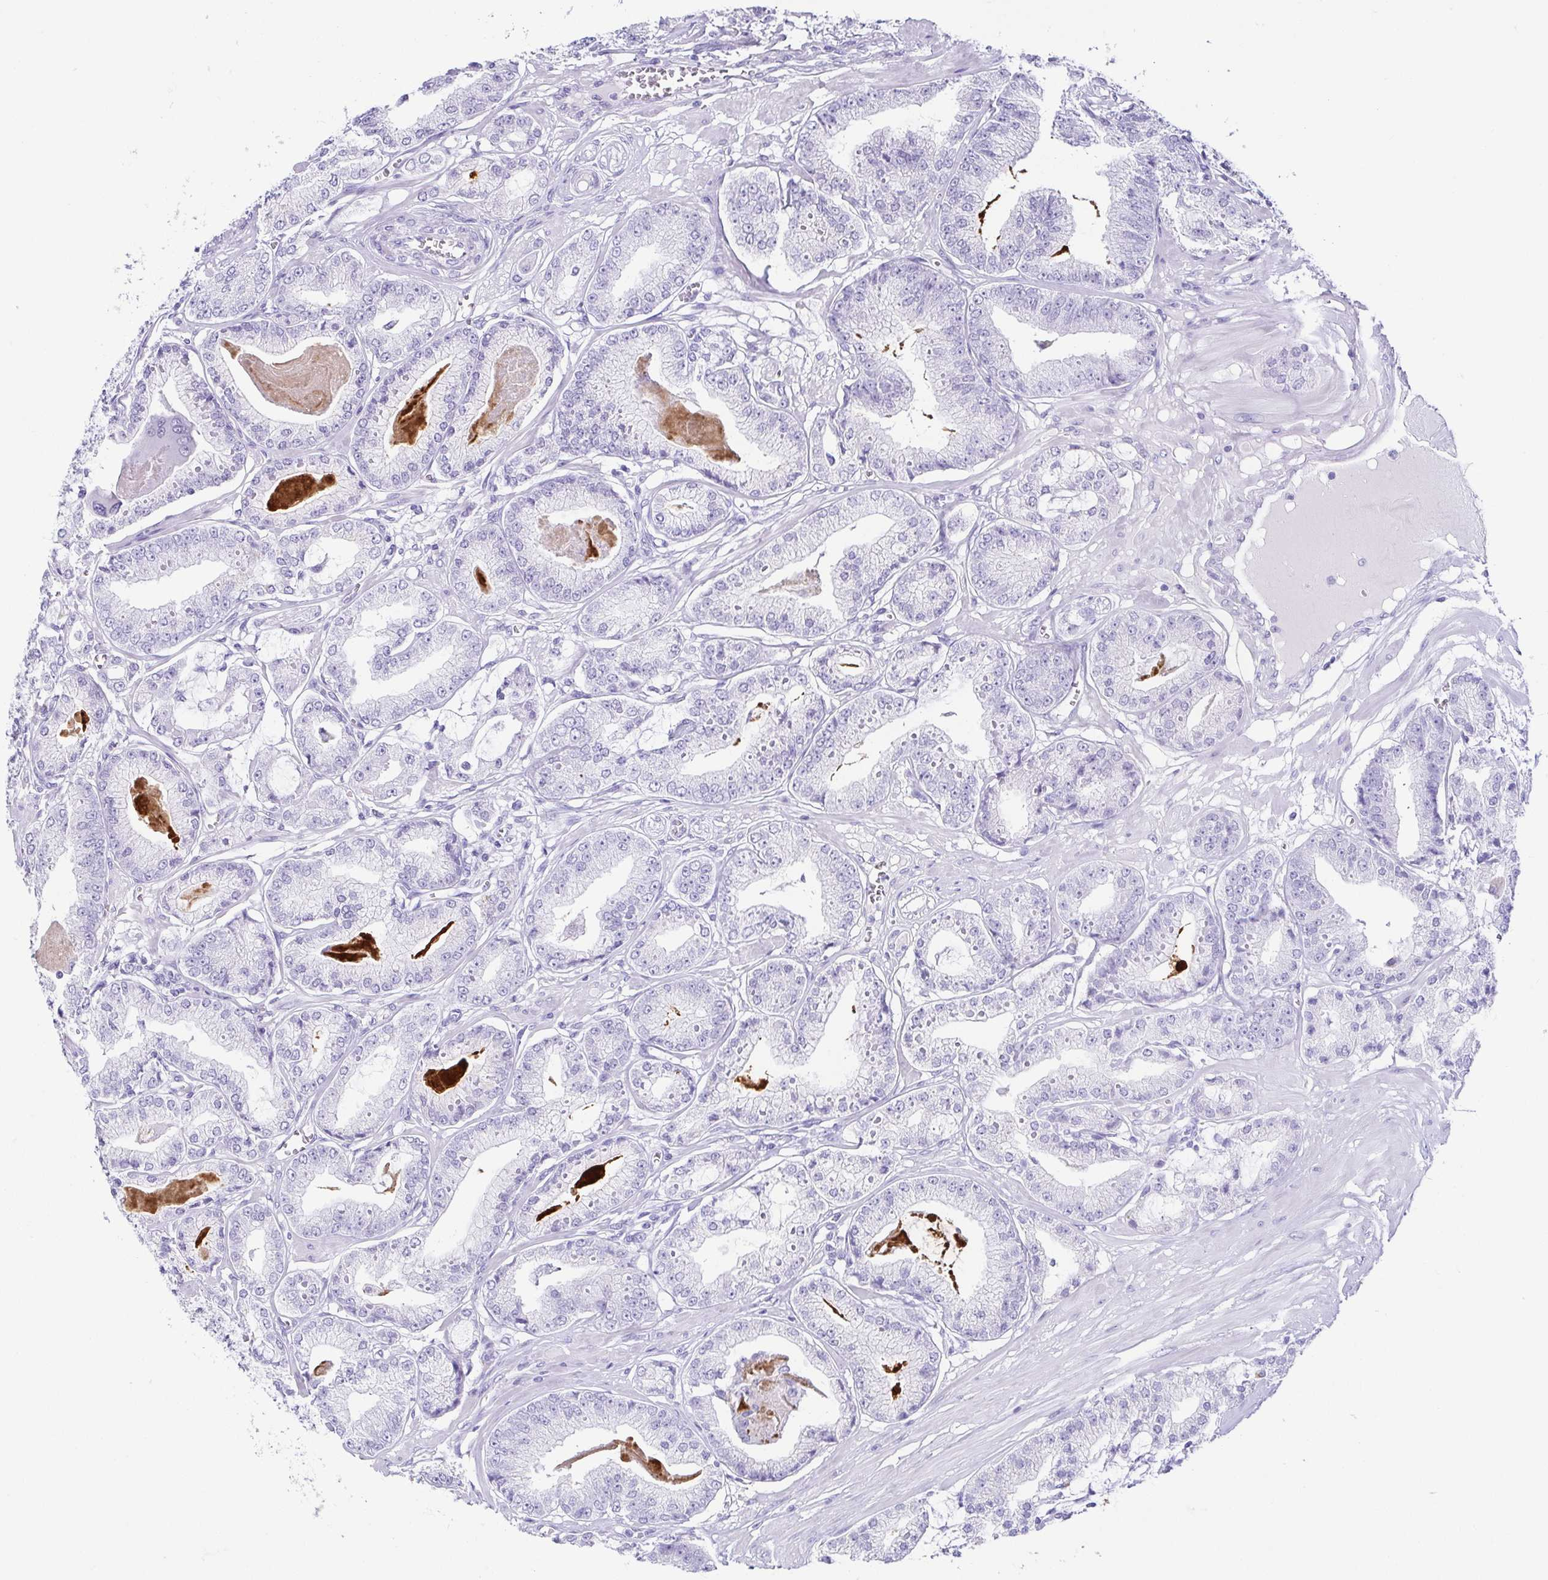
{"staining": {"intensity": "negative", "quantity": "none", "location": "none"}, "tissue": "prostate cancer", "cell_type": "Tumor cells", "image_type": "cancer", "snomed": [{"axis": "morphology", "description": "Adenocarcinoma, High grade"}, {"axis": "topography", "description": "Prostate"}], "caption": "Micrograph shows no protein positivity in tumor cells of prostate cancer tissue. (DAB IHC with hematoxylin counter stain).", "gene": "CD164L2", "patient": {"sex": "male", "age": 71}}